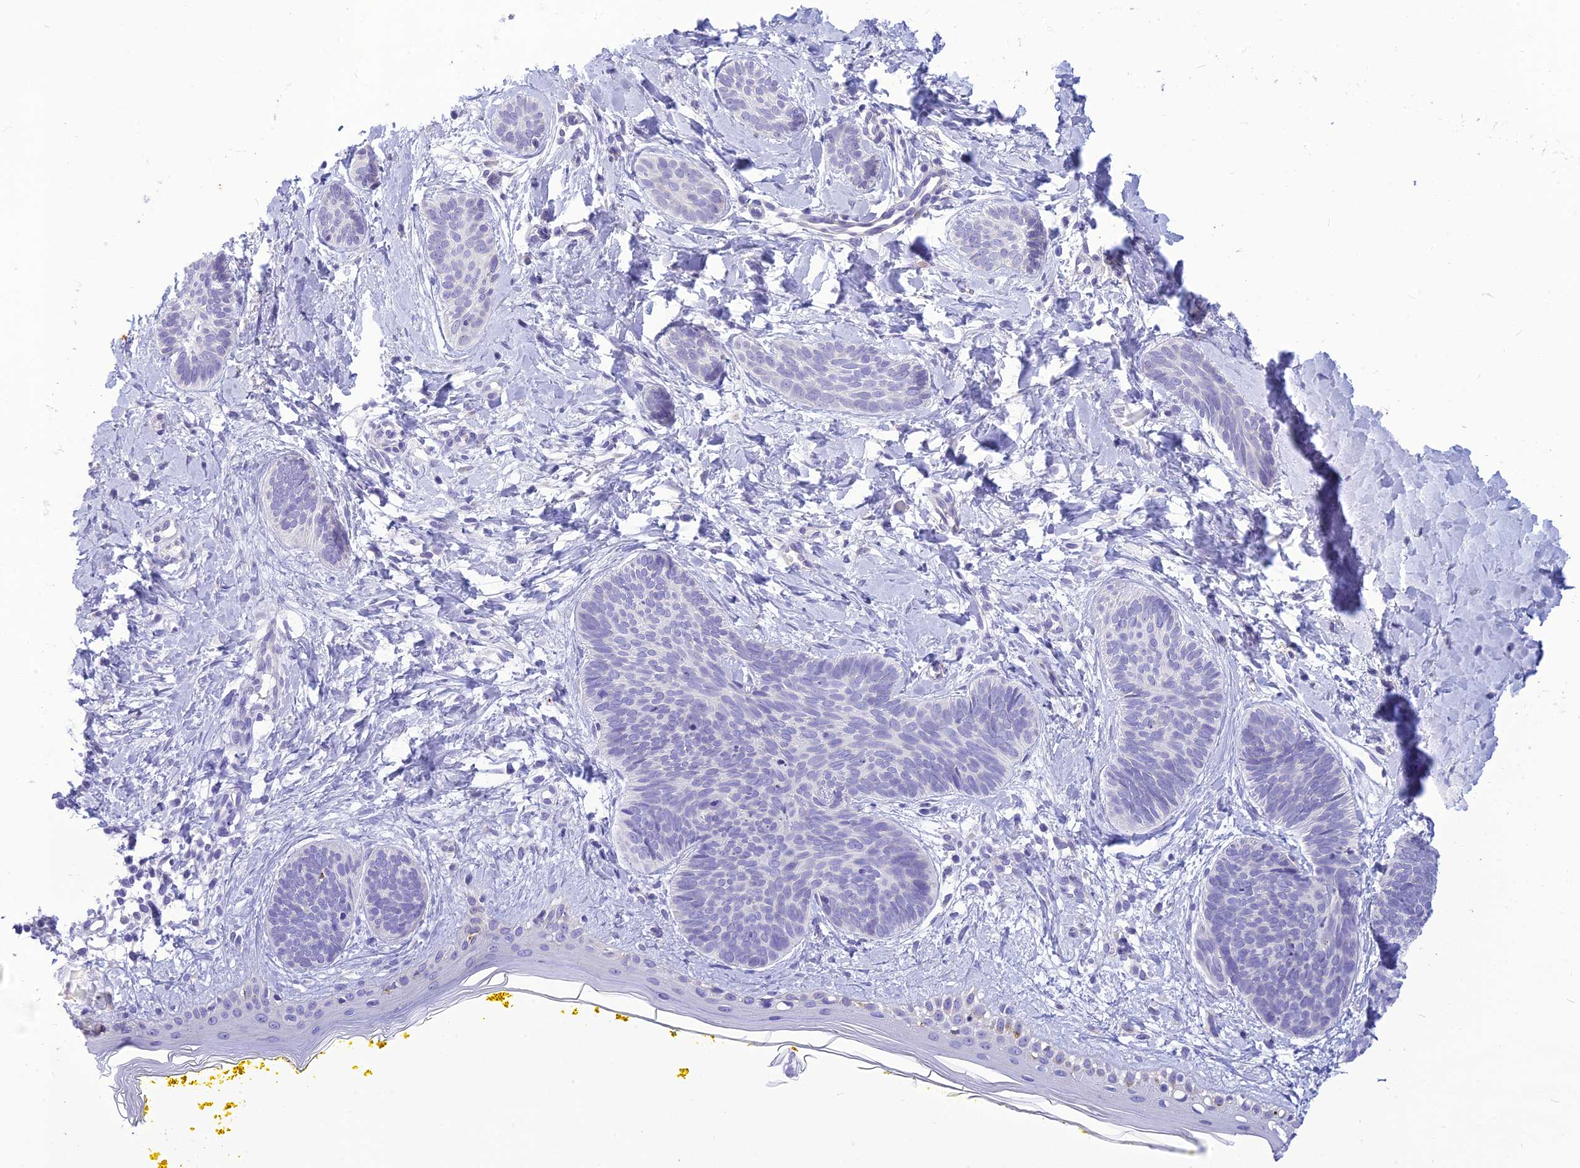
{"staining": {"intensity": "negative", "quantity": "none", "location": "none"}, "tissue": "skin cancer", "cell_type": "Tumor cells", "image_type": "cancer", "snomed": [{"axis": "morphology", "description": "Basal cell carcinoma"}, {"axis": "topography", "description": "Skin"}], "caption": "An IHC micrograph of skin cancer is shown. There is no staining in tumor cells of skin cancer. (Stains: DAB immunohistochemistry (IHC) with hematoxylin counter stain, Microscopy: brightfield microscopy at high magnification).", "gene": "DHDH", "patient": {"sex": "female", "age": 81}}